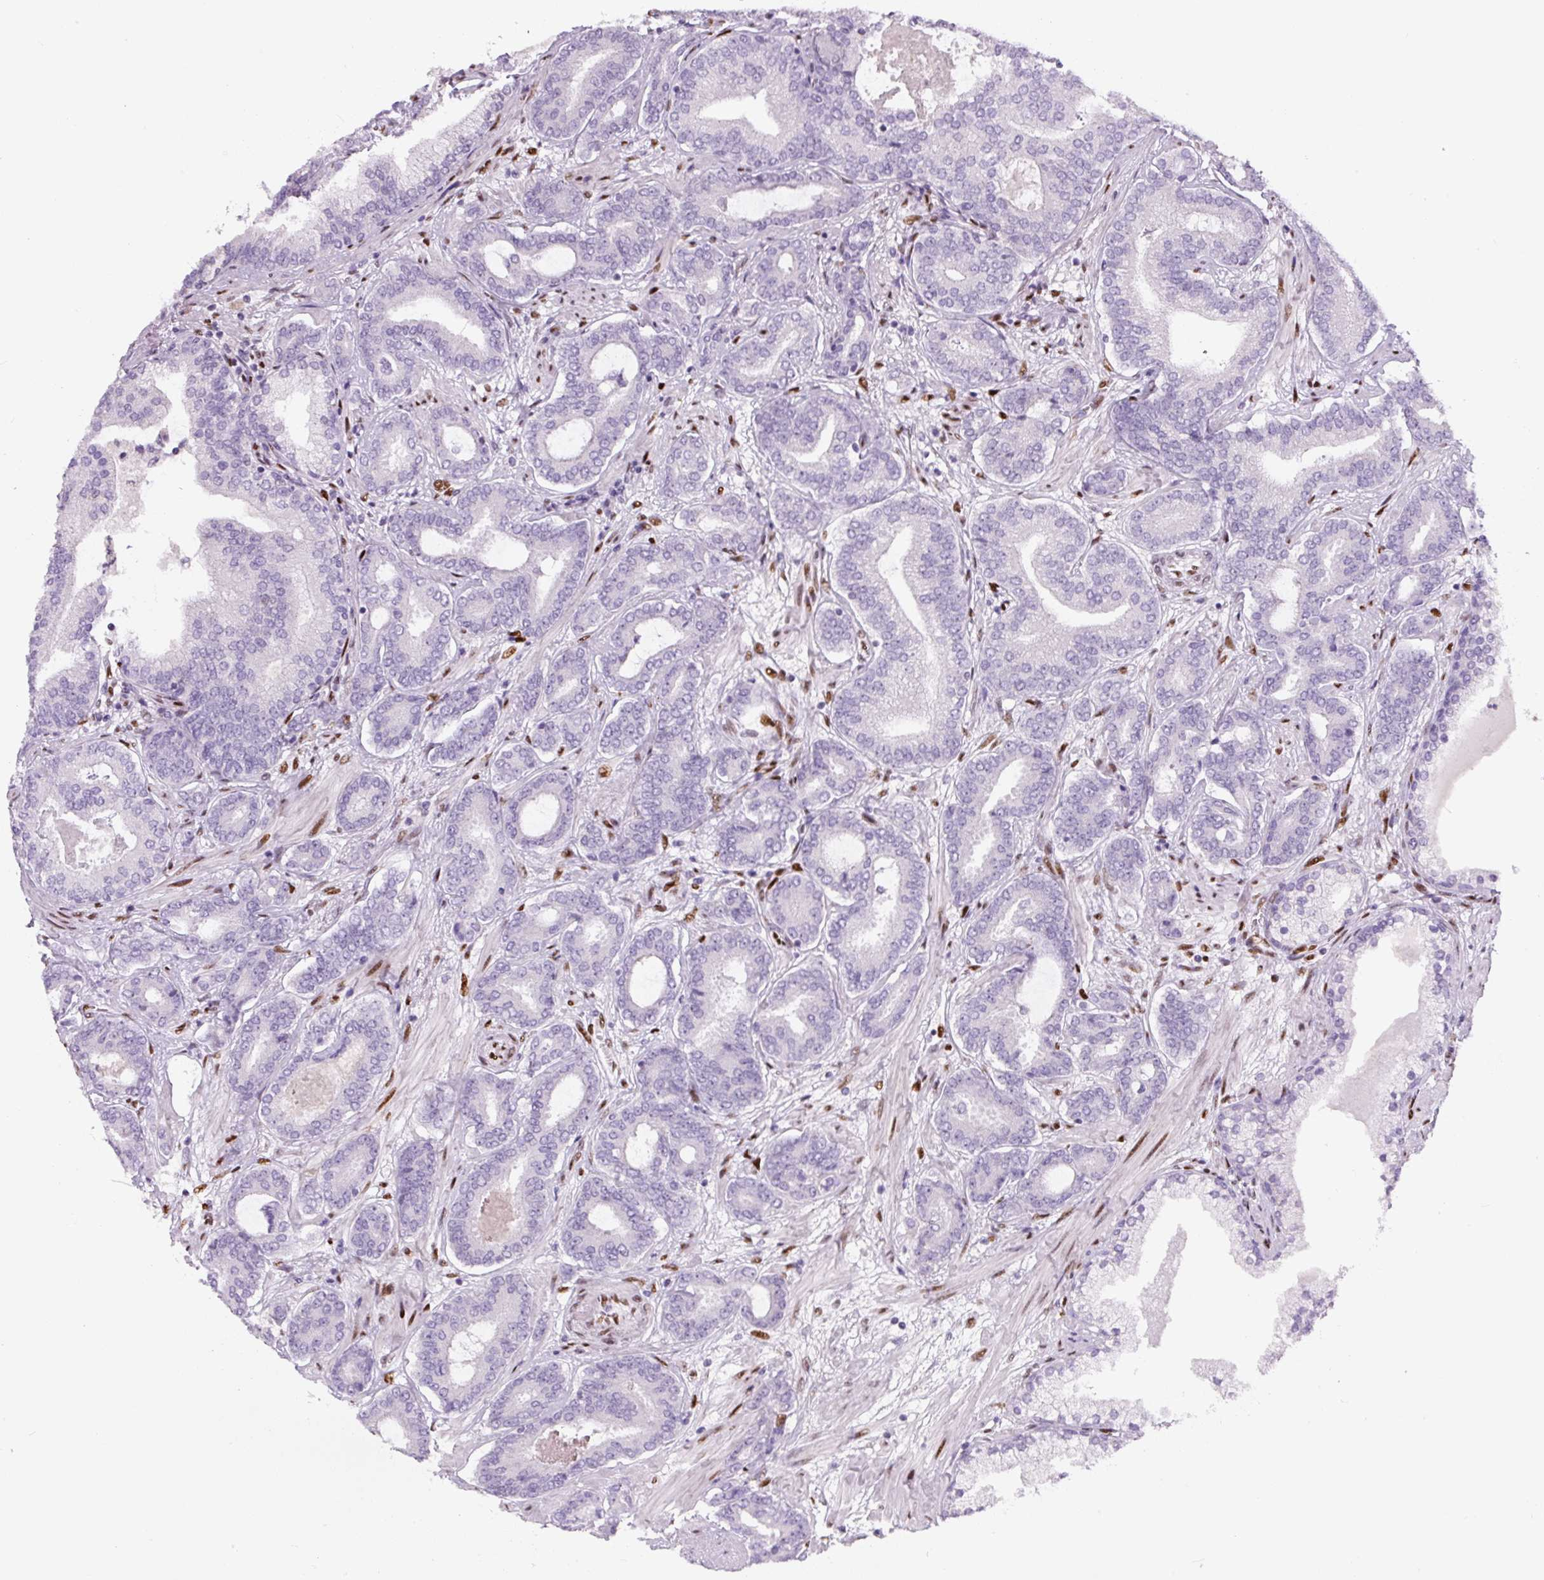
{"staining": {"intensity": "negative", "quantity": "none", "location": "none"}, "tissue": "prostate cancer", "cell_type": "Tumor cells", "image_type": "cancer", "snomed": [{"axis": "morphology", "description": "Adenocarcinoma, Low grade"}, {"axis": "topography", "description": "Prostate and seminal vesicle, NOS"}], "caption": "This is a histopathology image of immunohistochemistry (IHC) staining of prostate cancer (low-grade adenocarcinoma), which shows no expression in tumor cells. Brightfield microscopy of immunohistochemistry stained with DAB (brown) and hematoxylin (blue), captured at high magnification.", "gene": "ZEB1", "patient": {"sex": "male", "age": 61}}